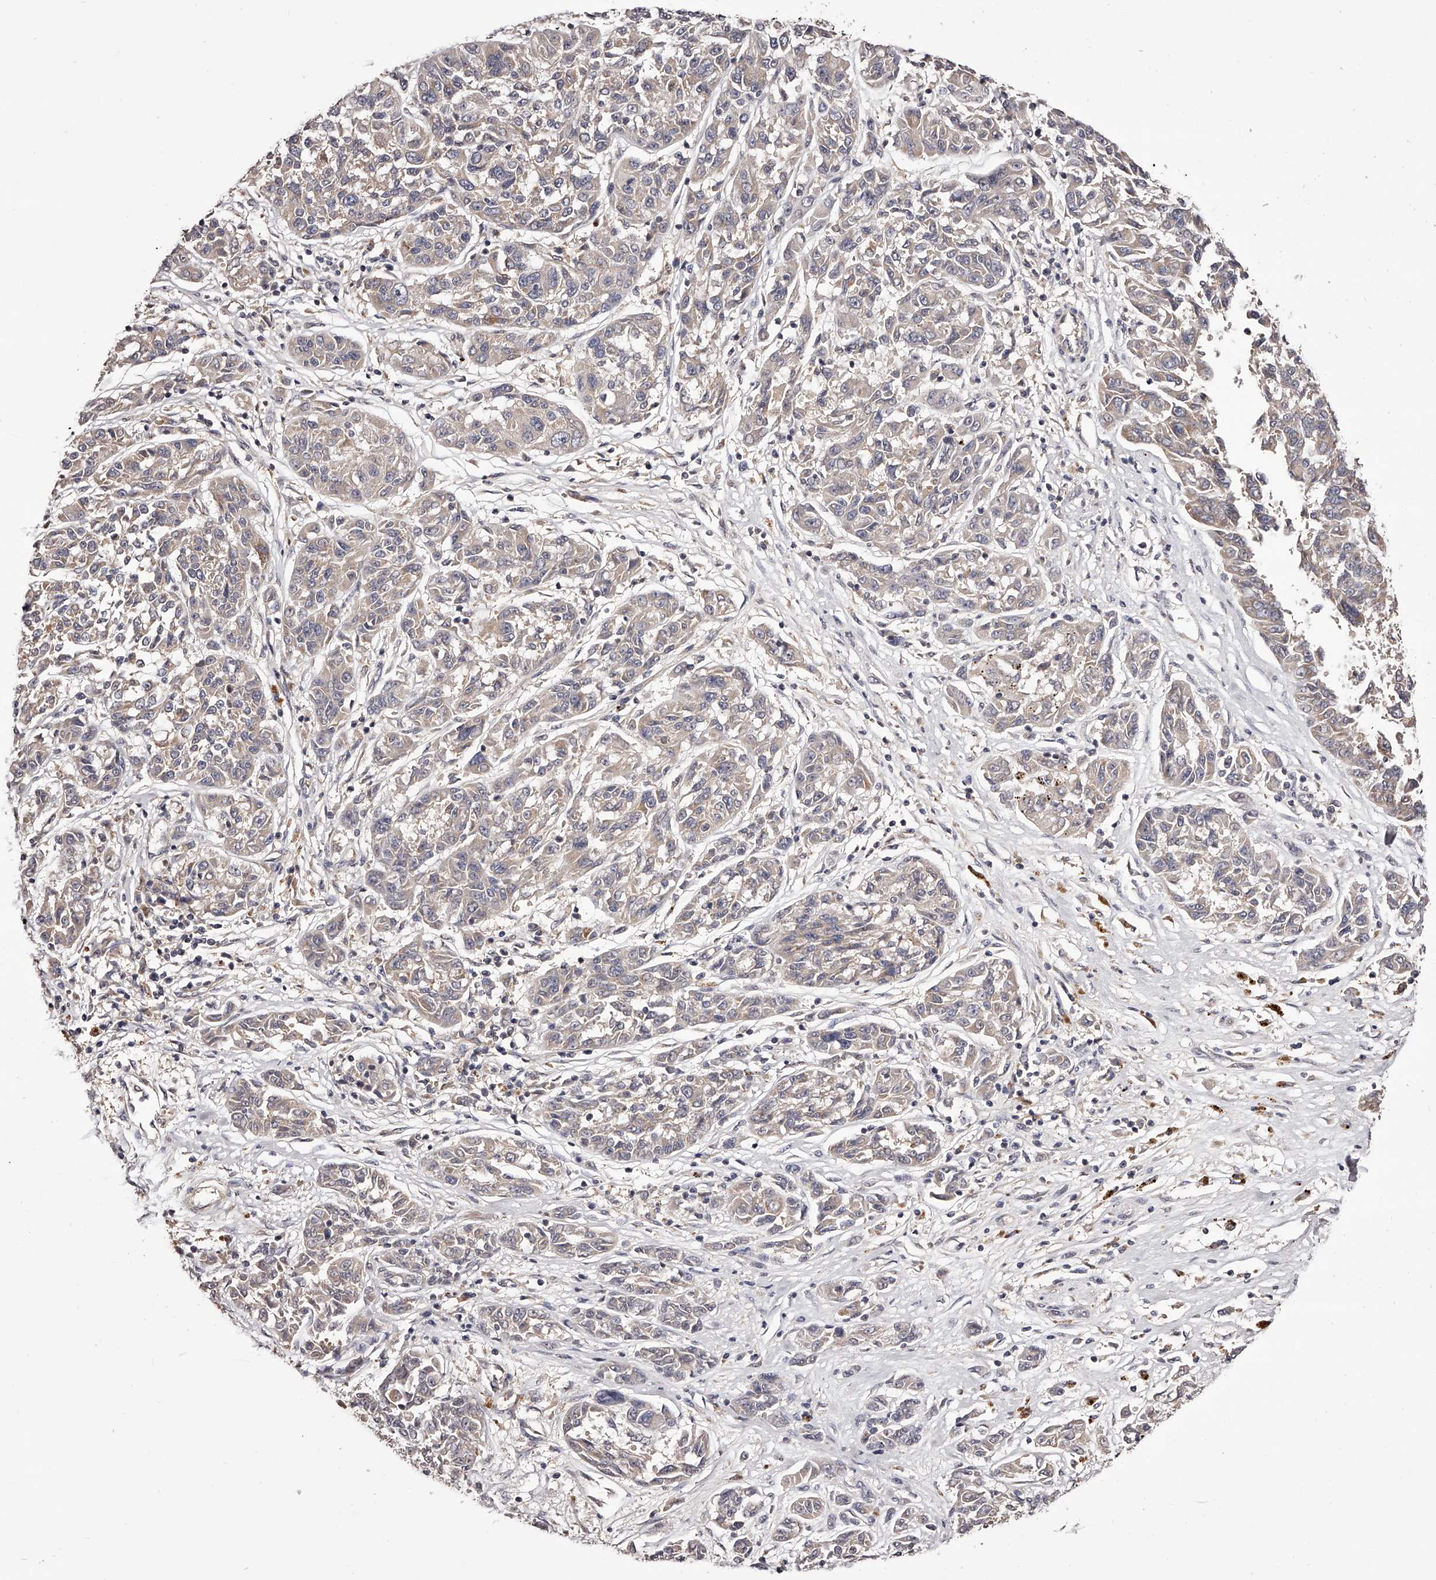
{"staining": {"intensity": "weak", "quantity": ">75%", "location": "cytoplasmic/membranous"}, "tissue": "melanoma", "cell_type": "Tumor cells", "image_type": "cancer", "snomed": [{"axis": "morphology", "description": "Malignant melanoma, NOS"}, {"axis": "topography", "description": "Skin"}], "caption": "DAB immunohistochemical staining of human melanoma shows weak cytoplasmic/membranous protein expression in approximately >75% of tumor cells.", "gene": "ODF2L", "patient": {"sex": "male", "age": 53}}